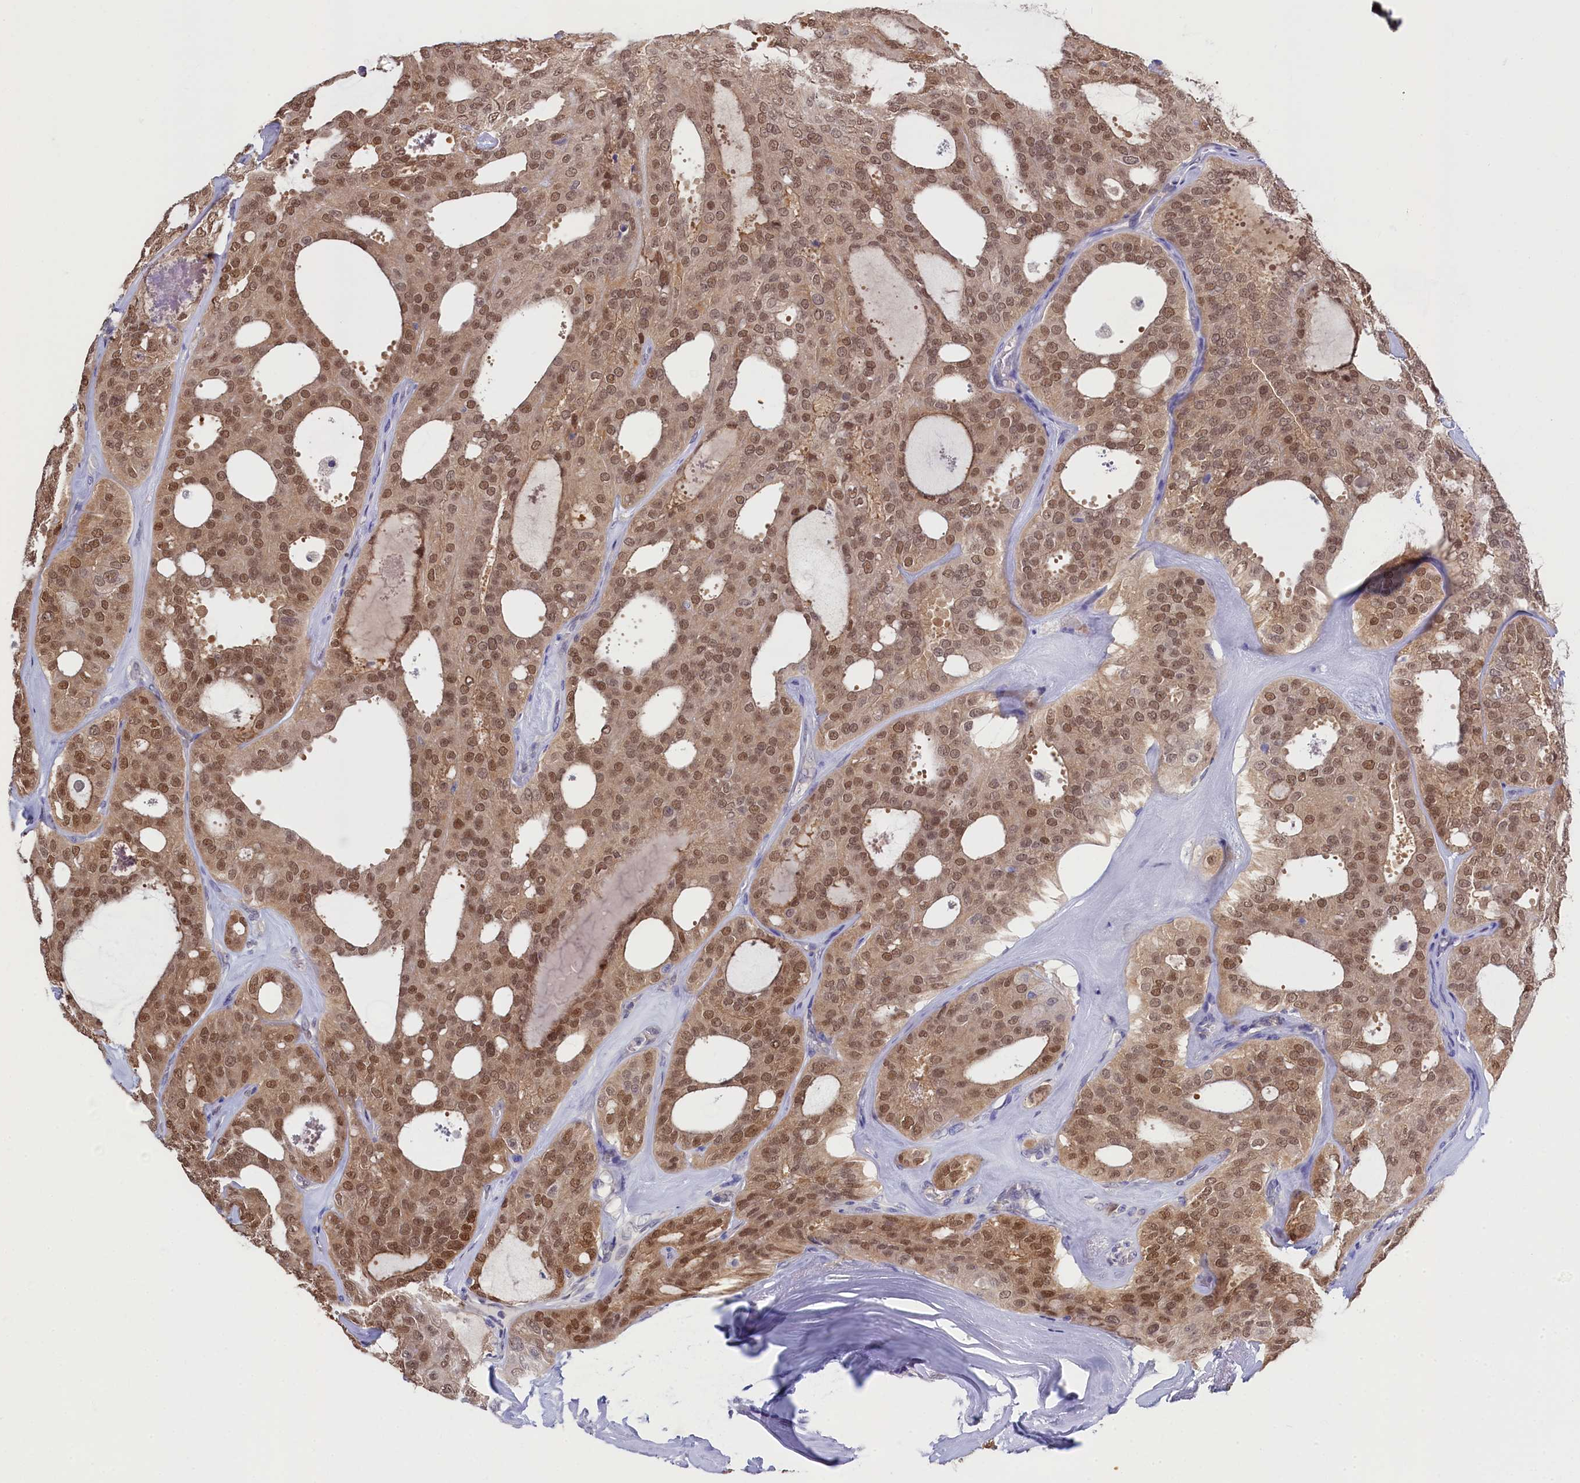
{"staining": {"intensity": "moderate", "quantity": ">75%", "location": "nuclear"}, "tissue": "thyroid cancer", "cell_type": "Tumor cells", "image_type": "cancer", "snomed": [{"axis": "morphology", "description": "Follicular adenoma carcinoma, NOS"}, {"axis": "topography", "description": "Thyroid gland"}], "caption": "Thyroid follicular adenoma carcinoma tissue reveals moderate nuclear expression in about >75% of tumor cells, visualized by immunohistochemistry.", "gene": "C11orf54", "patient": {"sex": "male", "age": 75}}